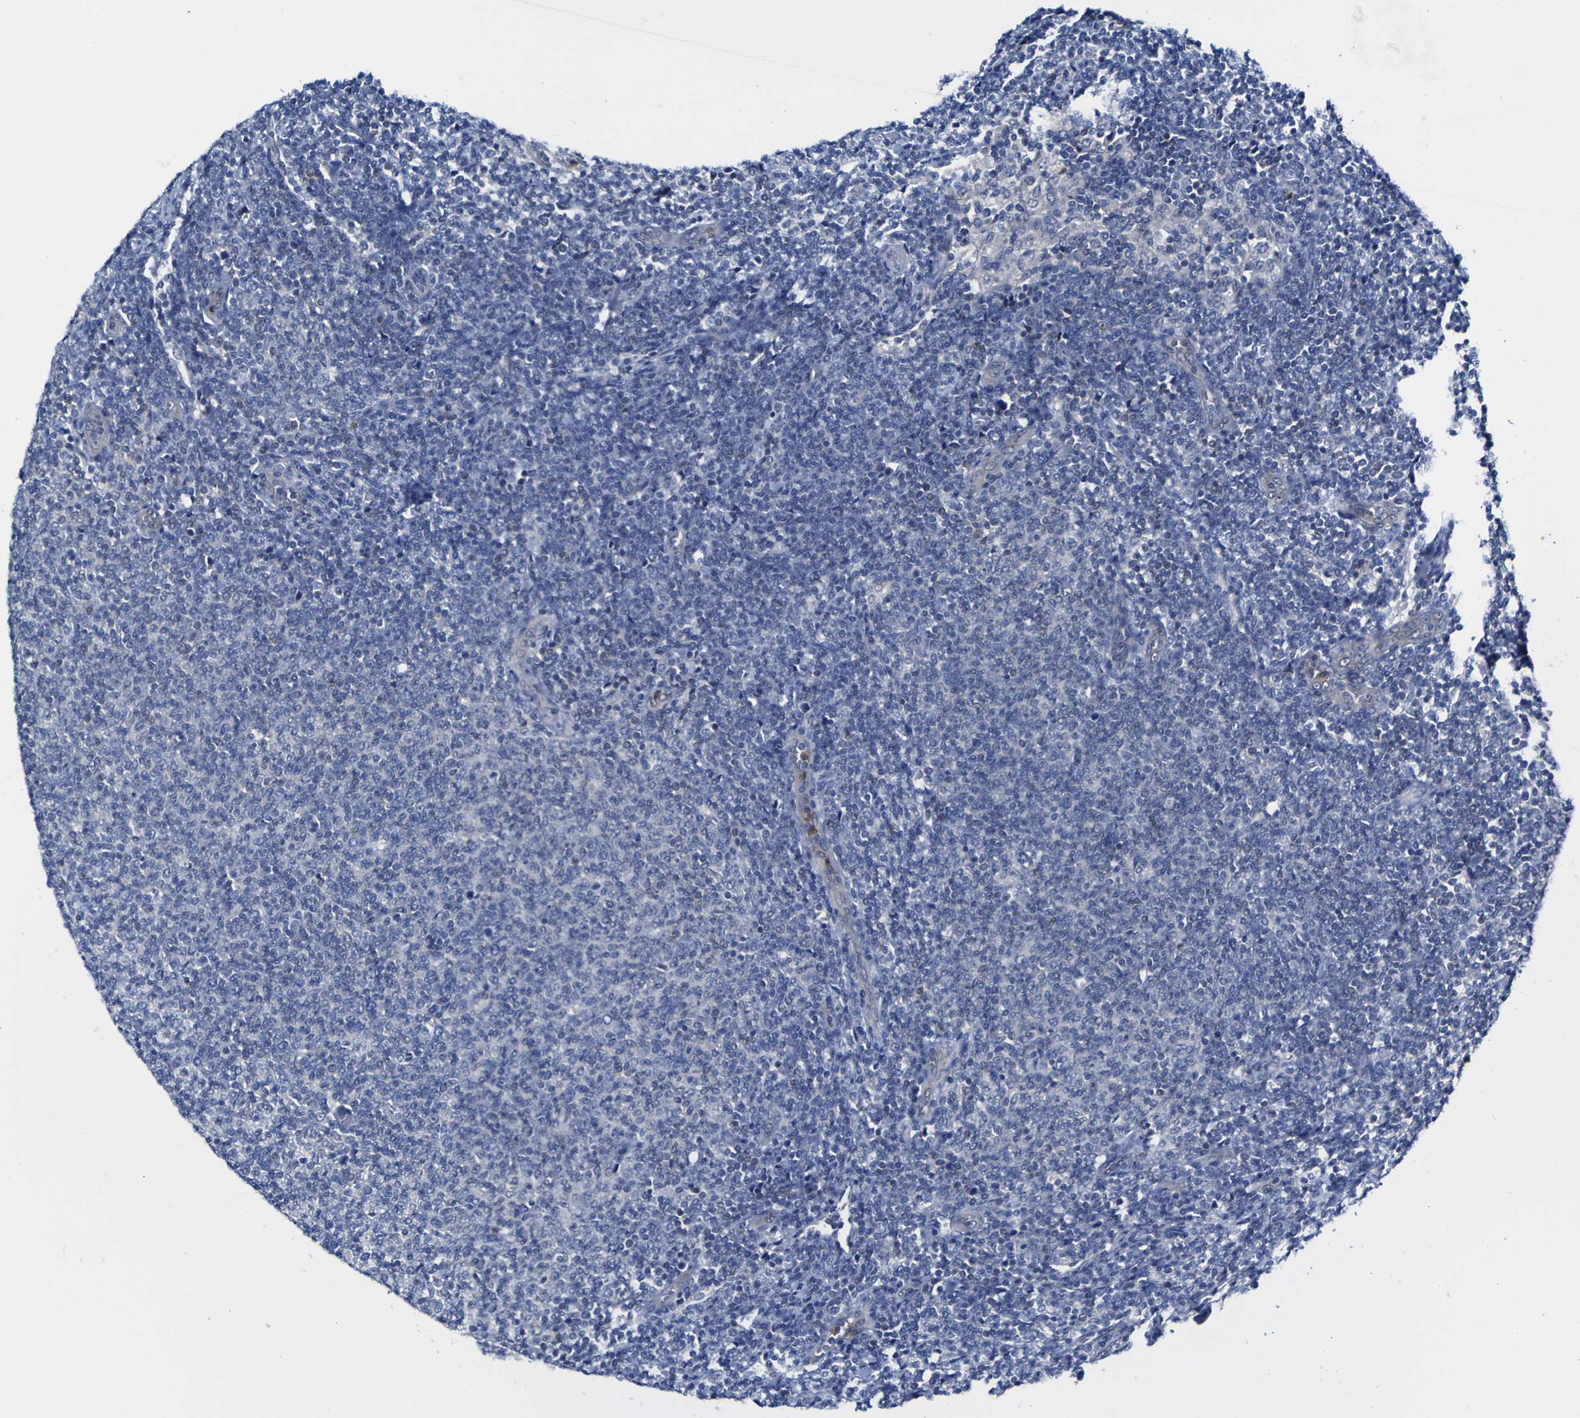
{"staining": {"intensity": "negative", "quantity": "none", "location": "none"}, "tissue": "lymphoma", "cell_type": "Tumor cells", "image_type": "cancer", "snomed": [{"axis": "morphology", "description": "Malignant lymphoma, non-Hodgkin's type, Low grade"}, {"axis": "topography", "description": "Lymph node"}], "caption": "Lymphoma was stained to show a protein in brown. There is no significant positivity in tumor cells.", "gene": "CASP6", "patient": {"sex": "male", "age": 66}}